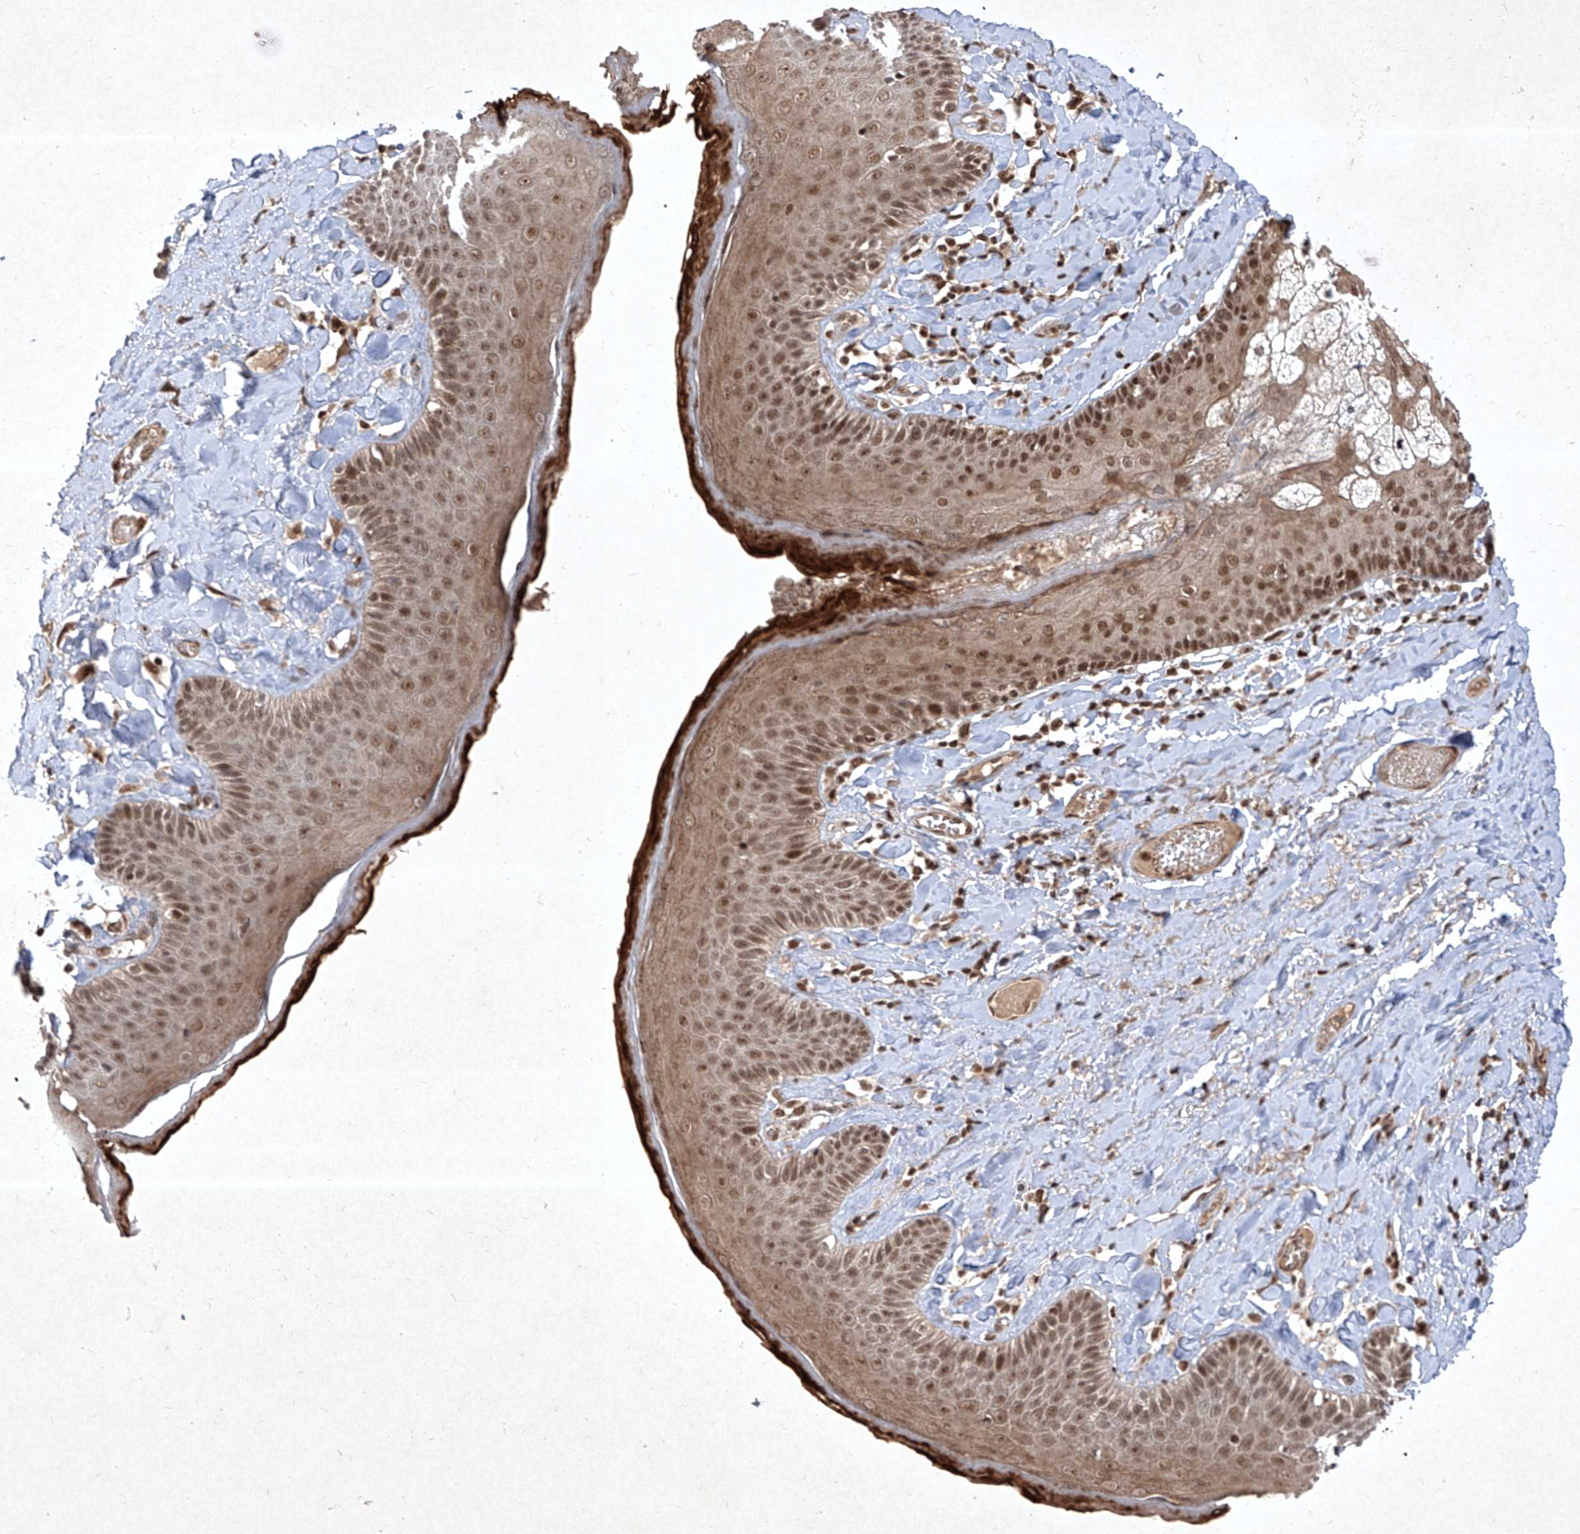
{"staining": {"intensity": "moderate", "quantity": ">75%", "location": "cytoplasmic/membranous,nuclear"}, "tissue": "skin", "cell_type": "Epidermal cells", "image_type": "normal", "snomed": [{"axis": "morphology", "description": "Normal tissue, NOS"}, {"axis": "topography", "description": "Anal"}], "caption": "IHC of normal skin exhibits medium levels of moderate cytoplasmic/membranous,nuclear positivity in about >75% of epidermal cells.", "gene": "IRF2", "patient": {"sex": "male", "age": 69}}